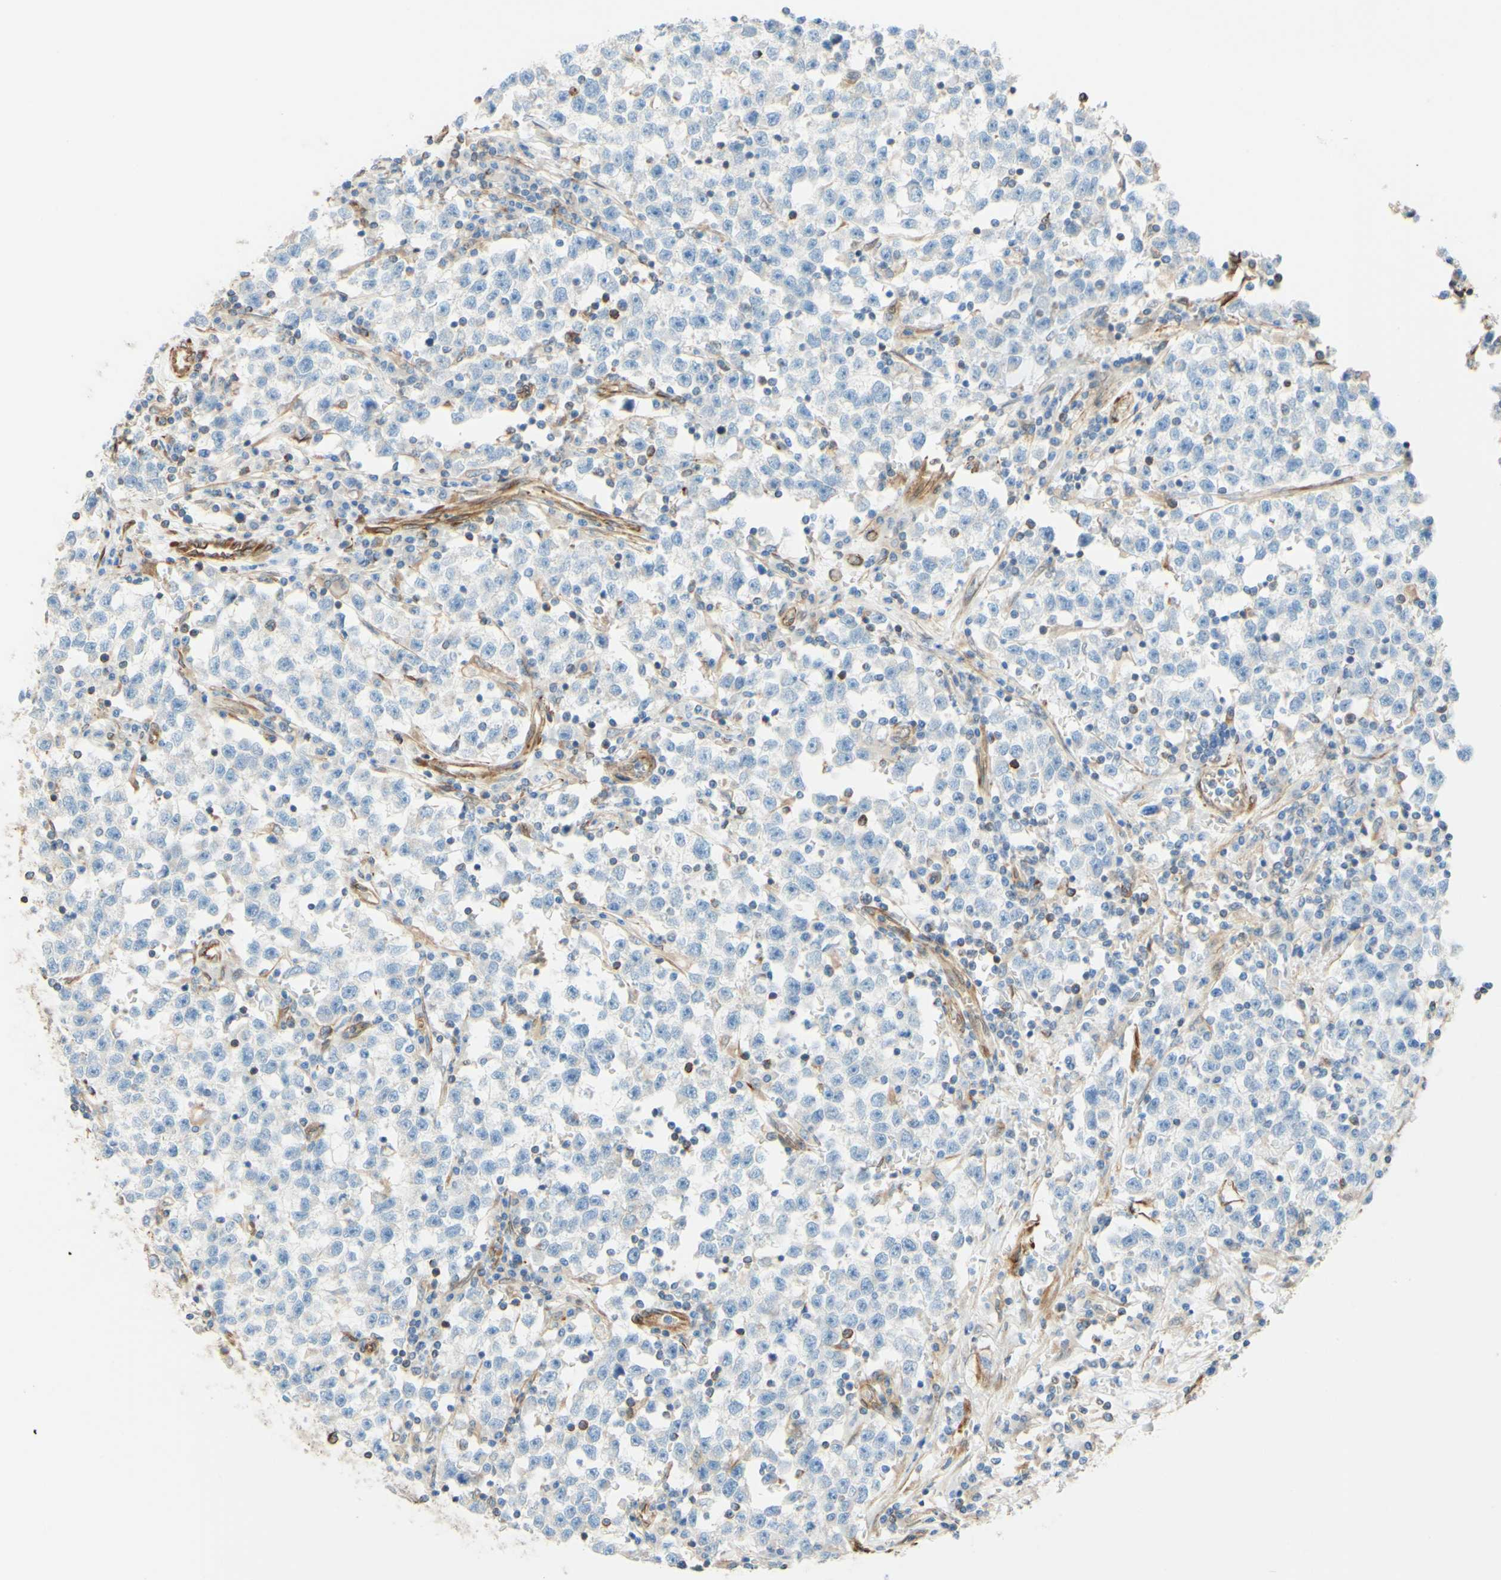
{"staining": {"intensity": "negative", "quantity": "none", "location": "none"}, "tissue": "testis cancer", "cell_type": "Tumor cells", "image_type": "cancer", "snomed": [{"axis": "morphology", "description": "Seminoma, NOS"}, {"axis": "topography", "description": "Testis"}], "caption": "This is an immunohistochemistry (IHC) micrograph of human testis seminoma. There is no staining in tumor cells.", "gene": "ENDOD1", "patient": {"sex": "male", "age": 22}}